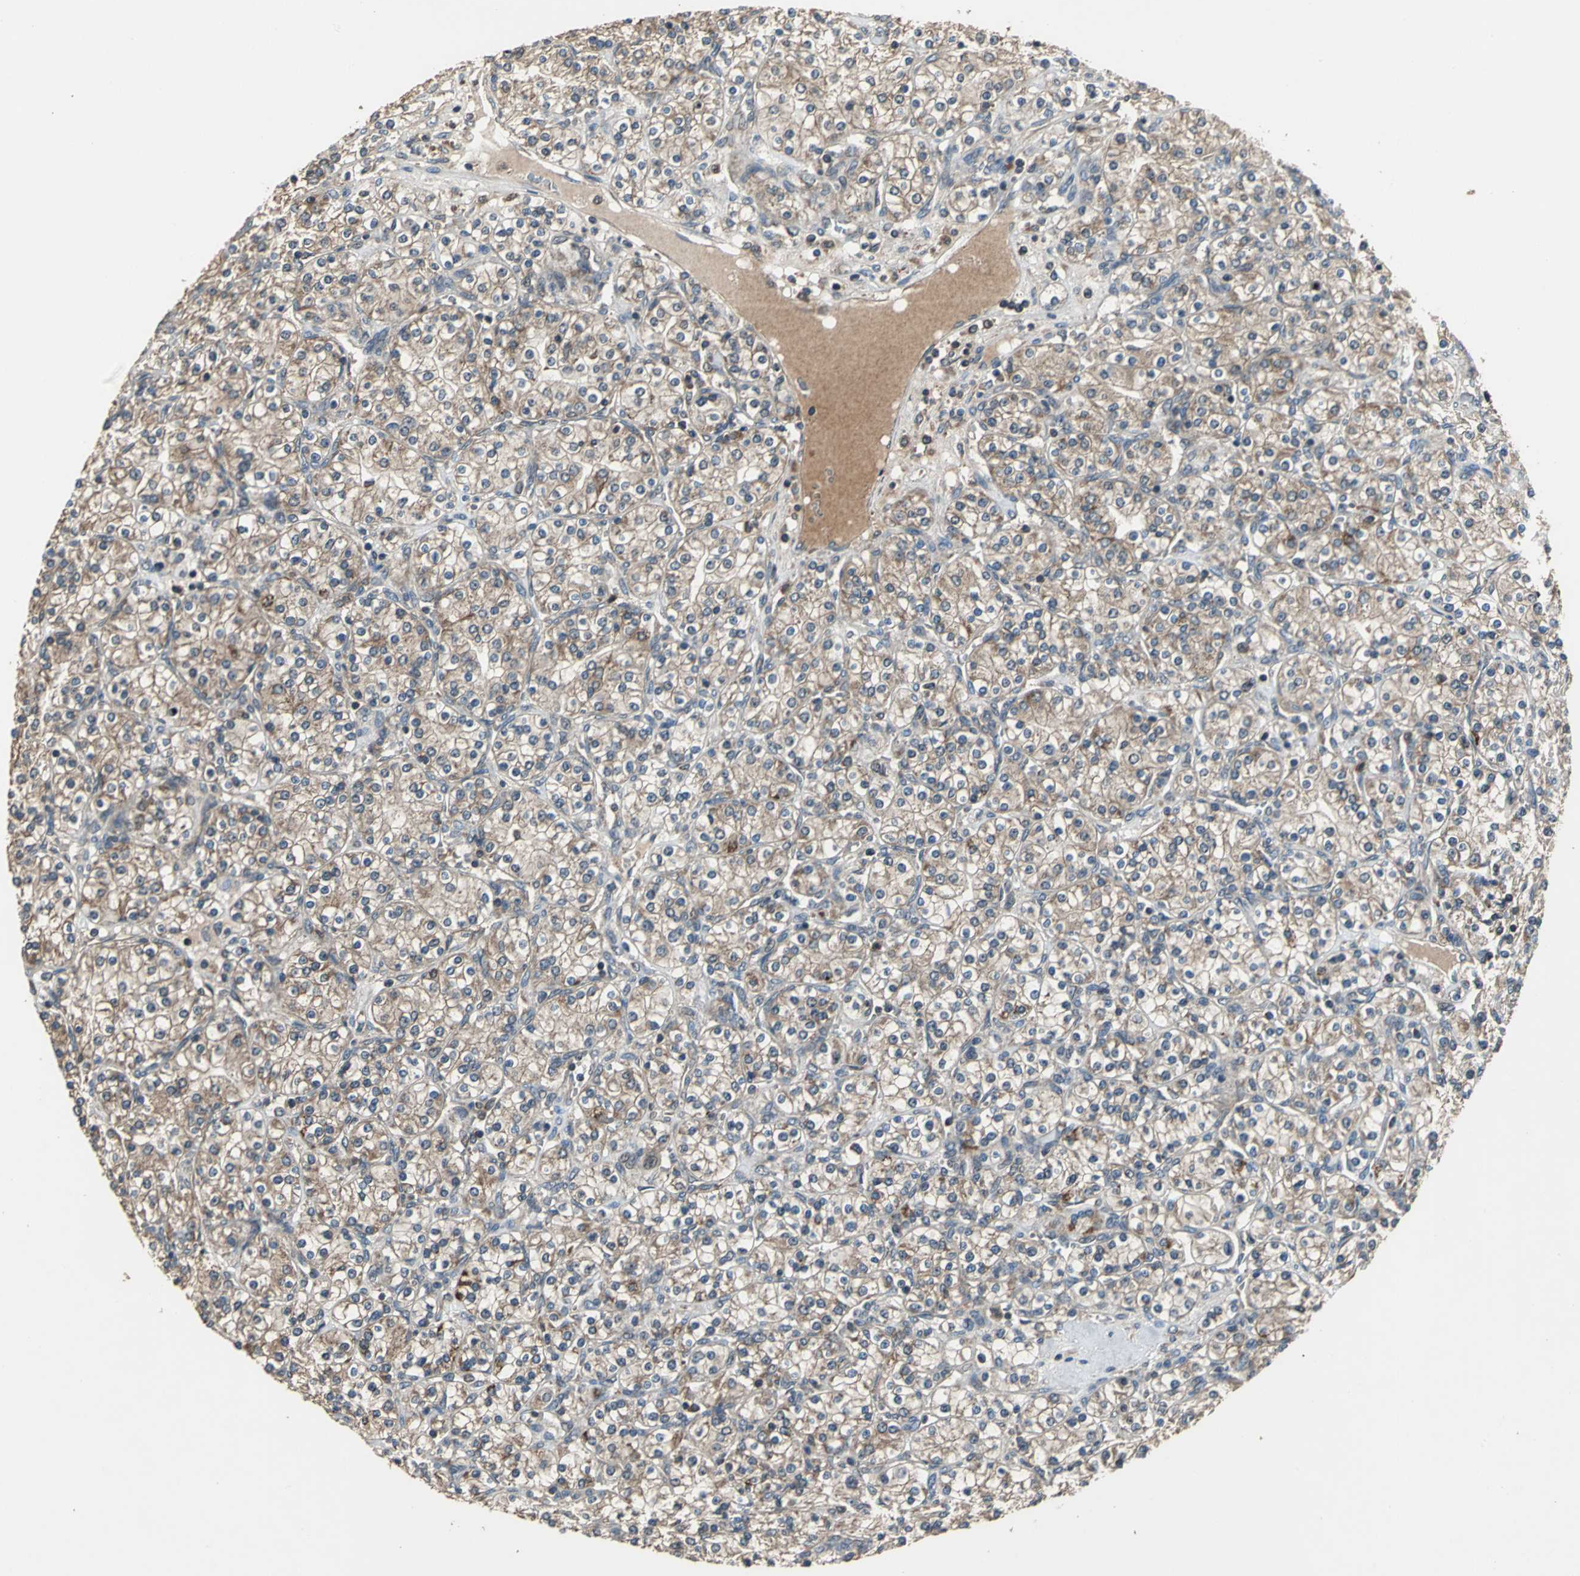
{"staining": {"intensity": "moderate", "quantity": ">75%", "location": "cytoplasmic/membranous"}, "tissue": "renal cancer", "cell_type": "Tumor cells", "image_type": "cancer", "snomed": [{"axis": "morphology", "description": "Adenocarcinoma, NOS"}, {"axis": "topography", "description": "Kidney"}], "caption": "Immunohistochemistry (DAB) staining of human renal cancer displays moderate cytoplasmic/membranous protein expression in approximately >75% of tumor cells. Ihc stains the protein in brown and the nuclei are stained blue.", "gene": "ZNF608", "patient": {"sex": "male", "age": 77}}